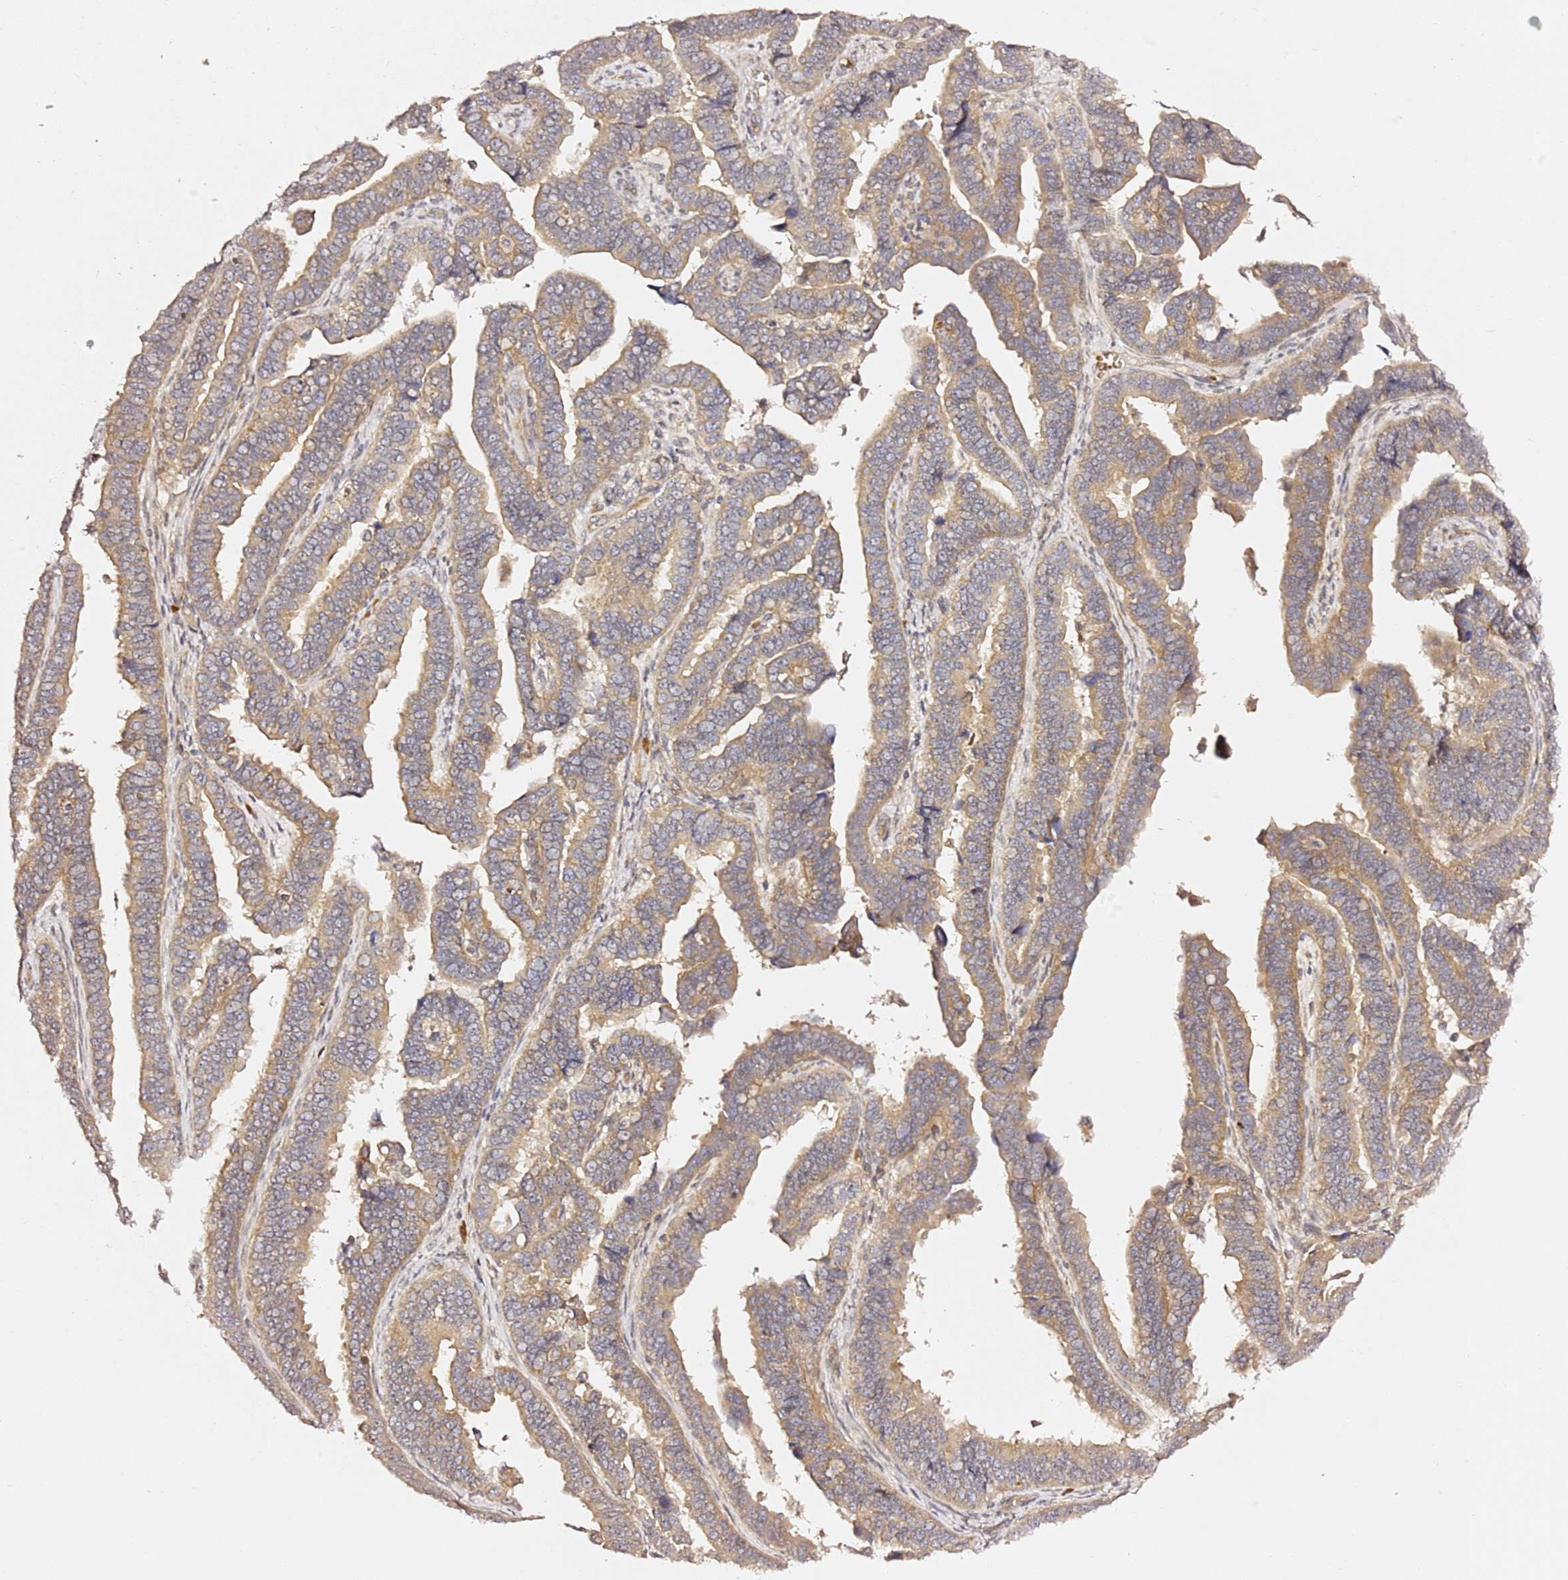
{"staining": {"intensity": "moderate", "quantity": ">75%", "location": "cytoplasmic/membranous"}, "tissue": "endometrial cancer", "cell_type": "Tumor cells", "image_type": "cancer", "snomed": [{"axis": "morphology", "description": "Adenocarcinoma, NOS"}, {"axis": "topography", "description": "Endometrium"}], "caption": "Endometrial cancer (adenocarcinoma) was stained to show a protein in brown. There is medium levels of moderate cytoplasmic/membranous staining in about >75% of tumor cells. (Brightfield microscopy of DAB IHC at high magnification).", "gene": "OSBPL2", "patient": {"sex": "female", "age": 75}}